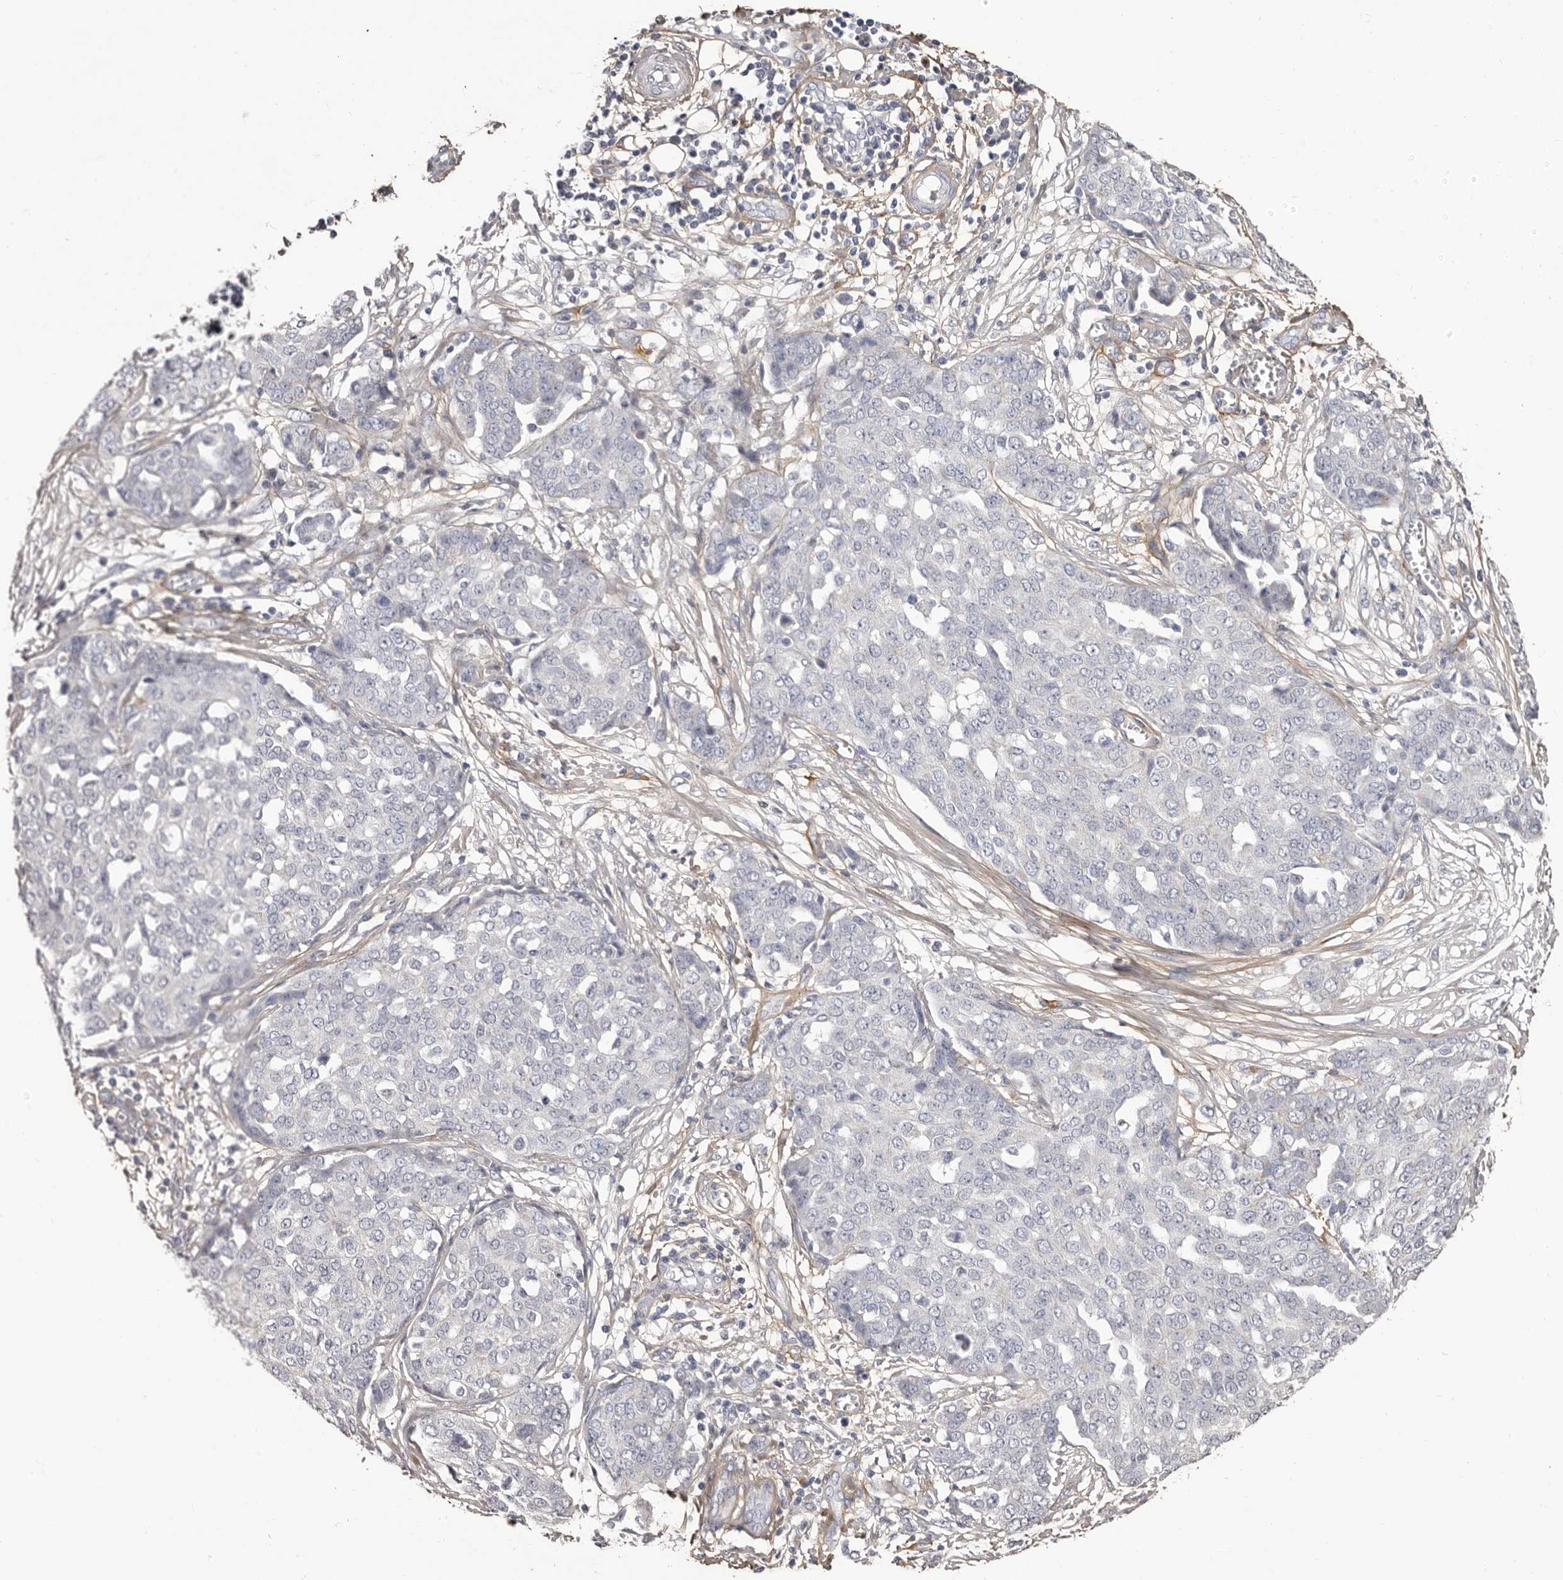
{"staining": {"intensity": "negative", "quantity": "none", "location": "none"}, "tissue": "ovarian cancer", "cell_type": "Tumor cells", "image_type": "cancer", "snomed": [{"axis": "morphology", "description": "Cystadenocarcinoma, serous, NOS"}, {"axis": "topography", "description": "Soft tissue"}, {"axis": "topography", "description": "Ovary"}], "caption": "DAB (3,3'-diaminobenzidine) immunohistochemical staining of ovarian serous cystadenocarcinoma displays no significant expression in tumor cells.", "gene": "COL6A1", "patient": {"sex": "female", "age": 57}}